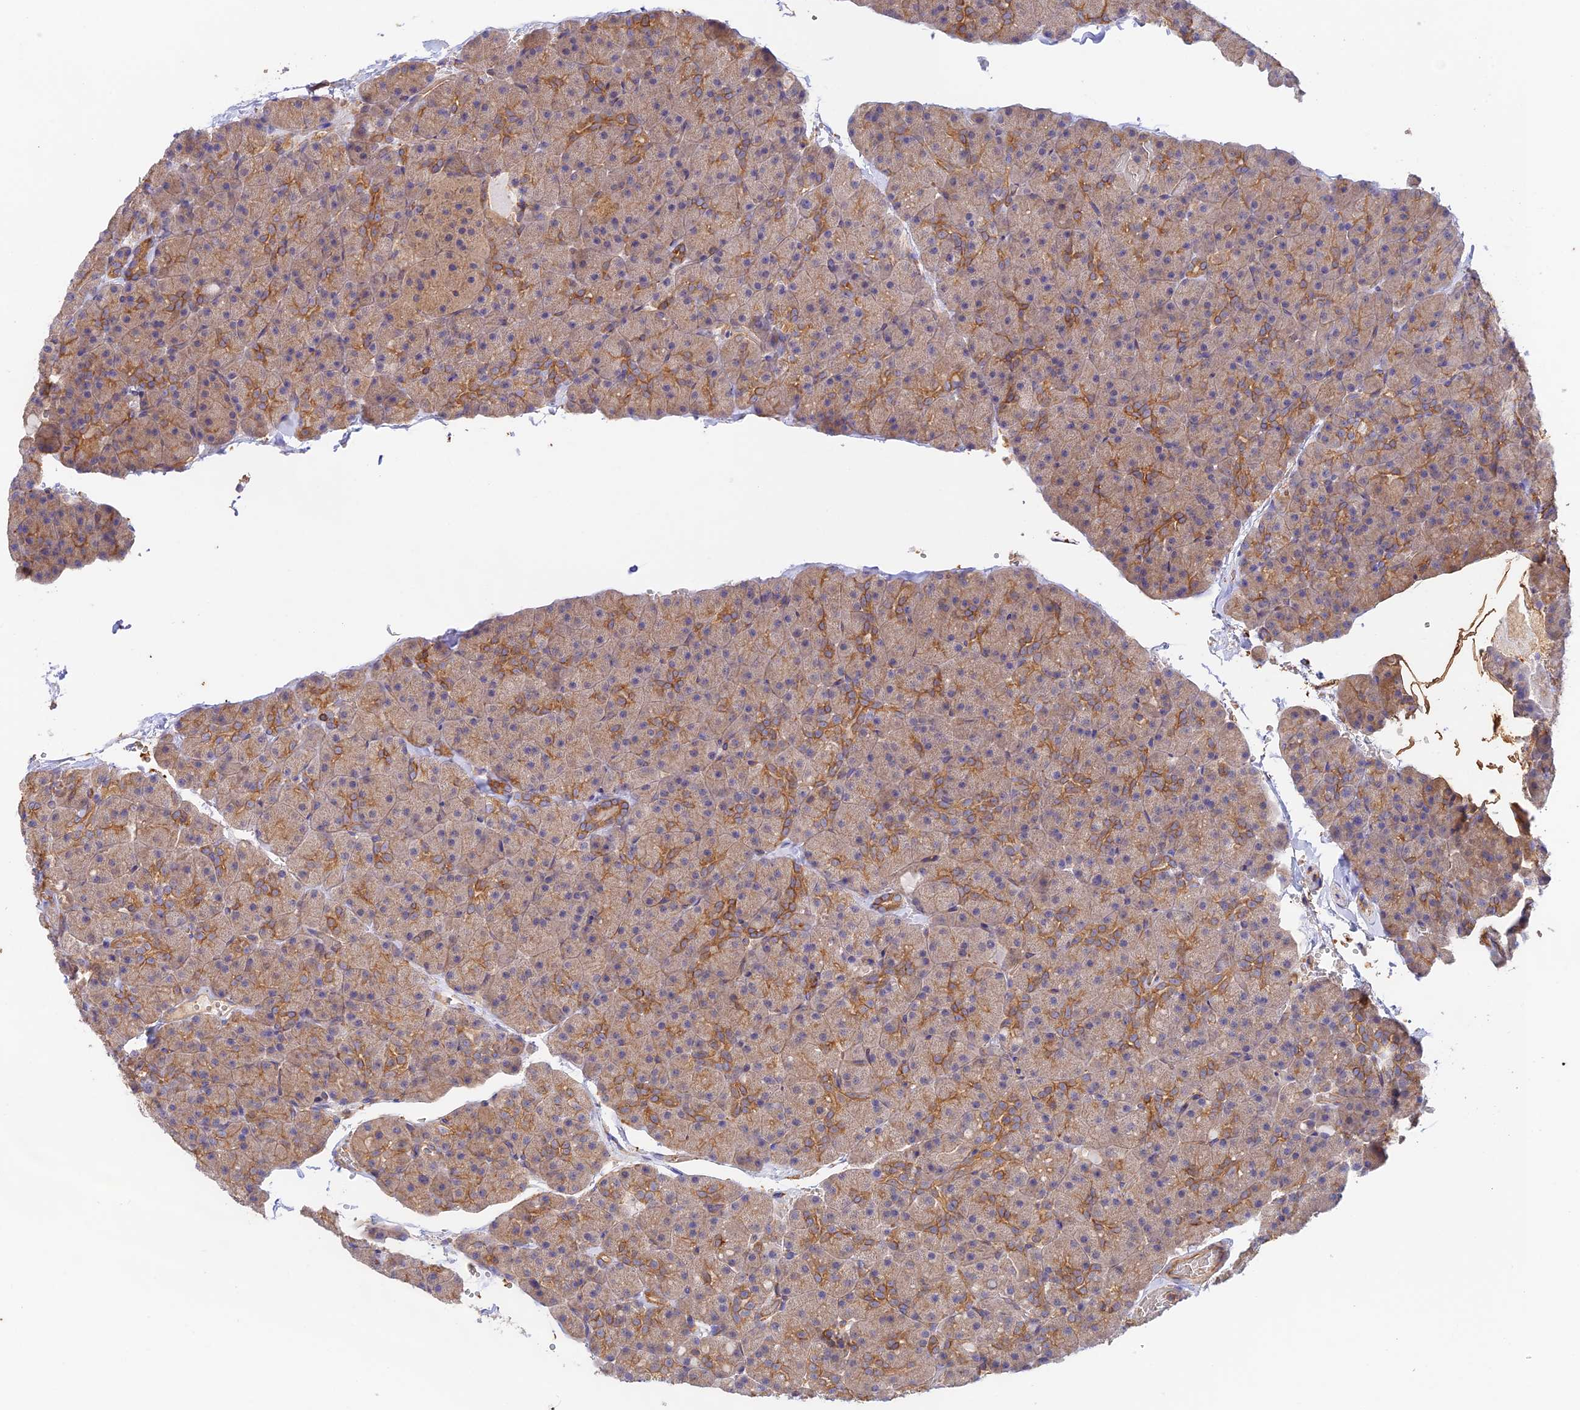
{"staining": {"intensity": "moderate", "quantity": "25%-75%", "location": "cytoplasmic/membranous"}, "tissue": "pancreas", "cell_type": "Exocrine glandular cells", "image_type": "normal", "snomed": [{"axis": "morphology", "description": "Normal tissue, NOS"}, {"axis": "topography", "description": "Pancreas"}], "caption": "A photomicrograph of pancreas stained for a protein reveals moderate cytoplasmic/membranous brown staining in exocrine glandular cells. The protein of interest is shown in brown color, while the nuclei are stained blue.", "gene": "MYO9A", "patient": {"sex": "male", "age": 36}}